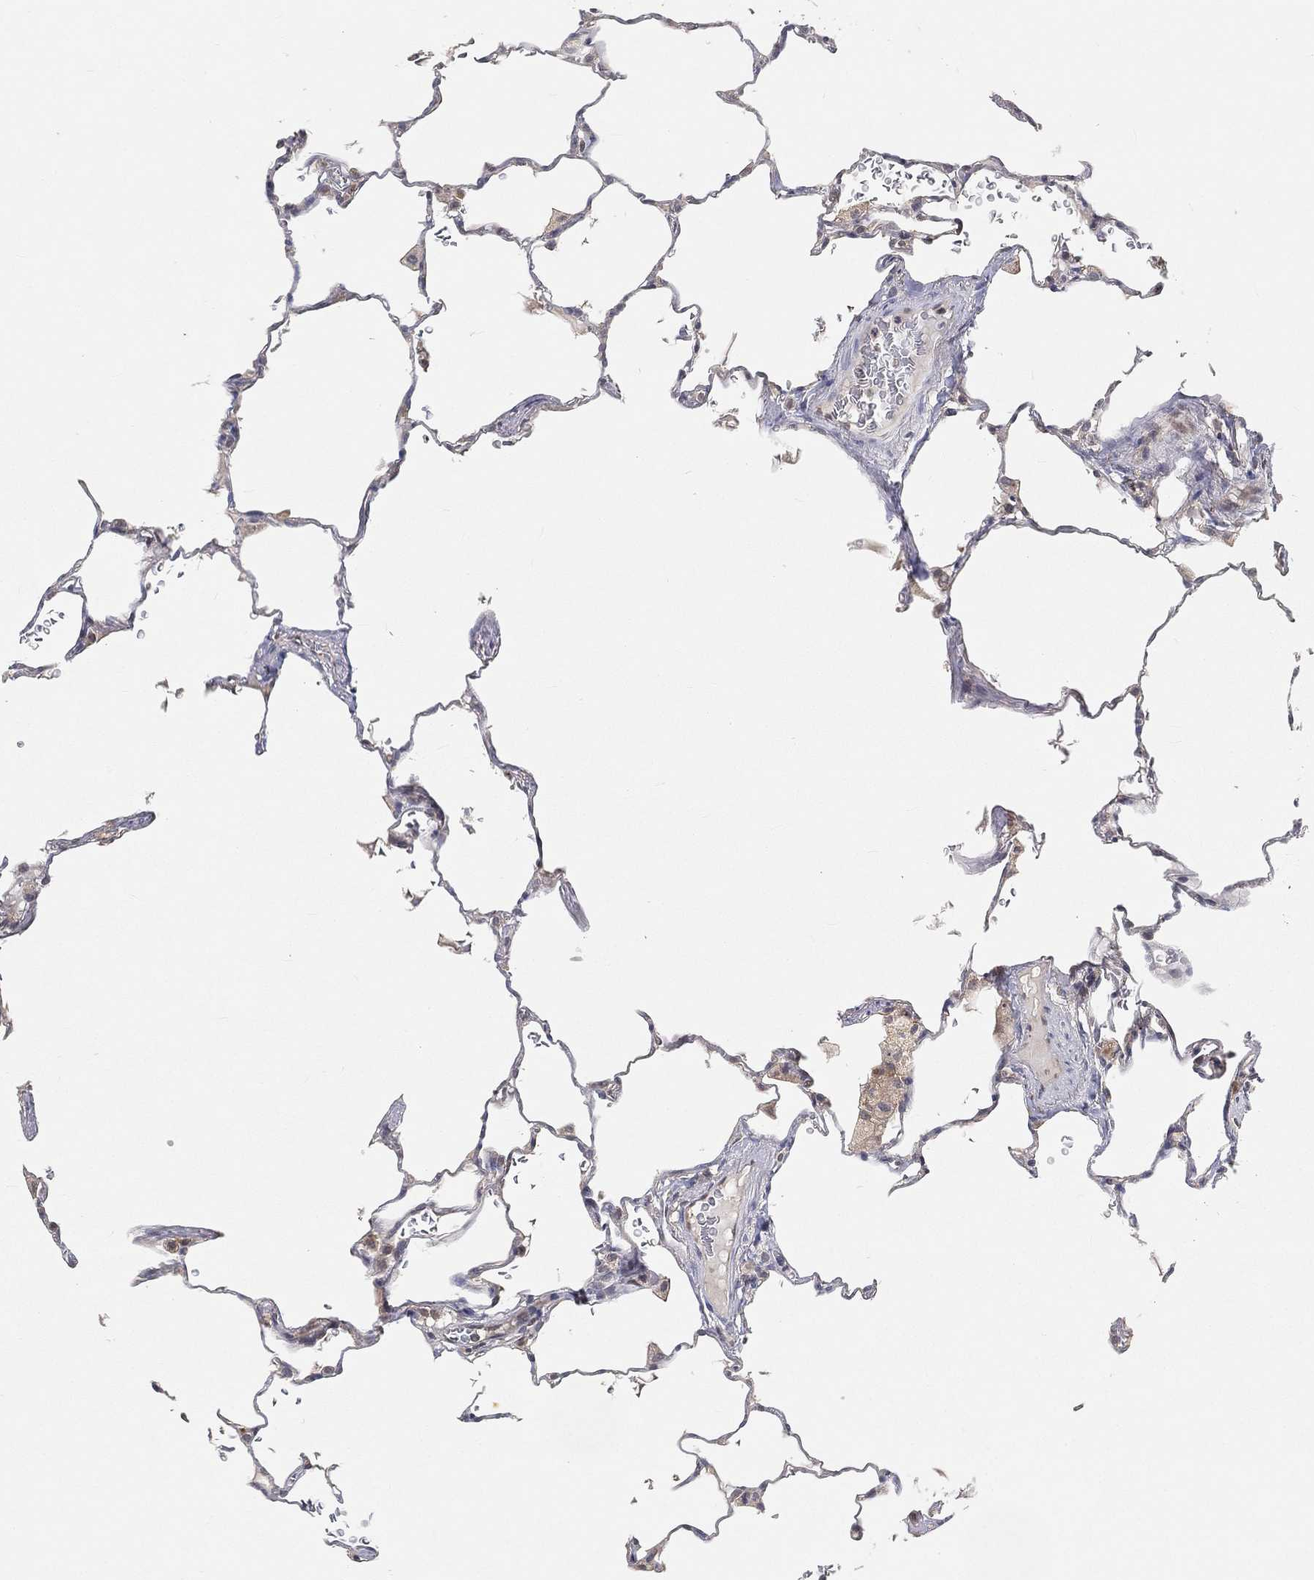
{"staining": {"intensity": "negative", "quantity": "none", "location": "none"}, "tissue": "lung", "cell_type": "Alveolar cells", "image_type": "normal", "snomed": [{"axis": "morphology", "description": "Normal tissue, NOS"}, {"axis": "morphology", "description": "Adenocarcinoma, metastatic, NOS"}, {"axis": "topography", "description": "Lung"}], "caption": "Image shows no protein positivity in alveolar cells of unremarkable lung. (Stains: DAB (3,3'-diaminobenzidine) immunohistochemistry (IHC) with hematoxylin counter stain, Microscopy: brightfield microscopy at high magnification).", "gene": "MAPK1", "patient": {"sex": "male", "age": 45}}